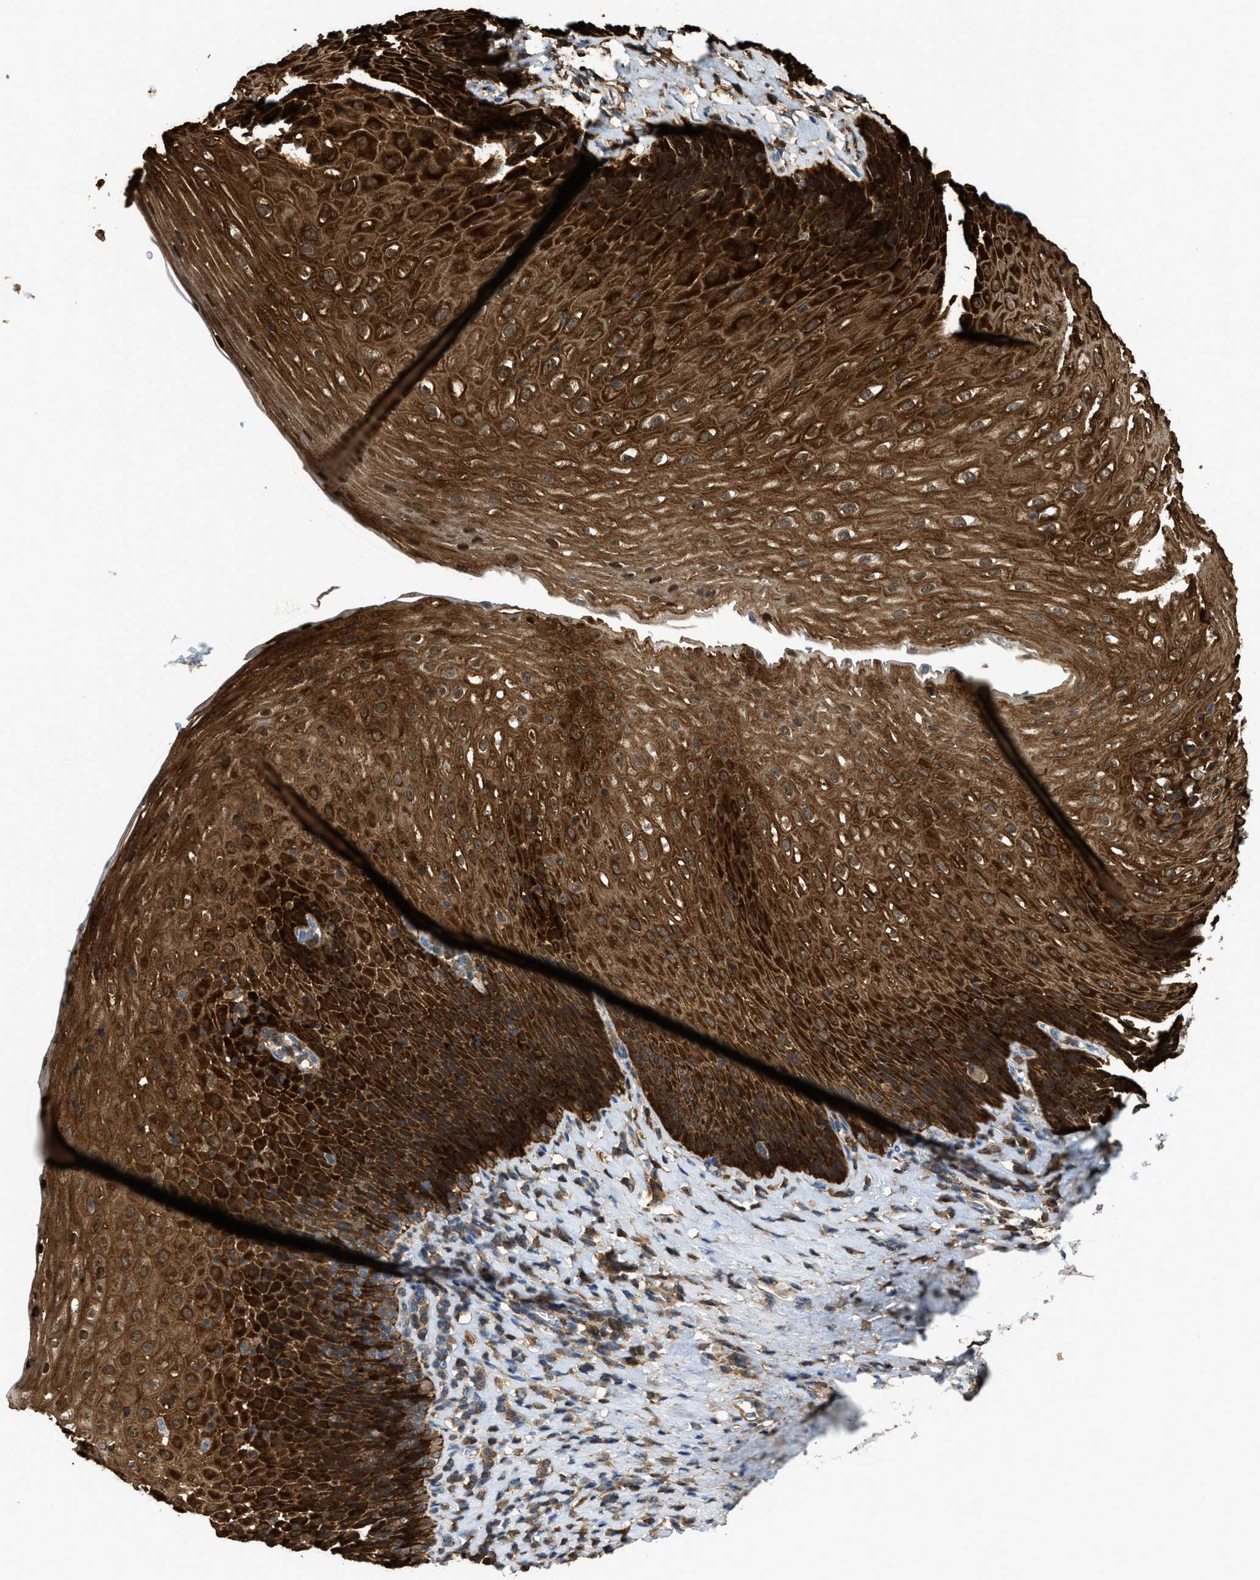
{"staining": {"intensity": "strong", "quantity": ">75%", "location": "cytoplasmic/membranous"}, "tissue": "esophagus", "cell_type": "Squamous epithelial cells", "image_type": "normal", "snomed": [{"axis": "morphology", "description": "Normal tissue, NOS"}, {"axis": "topography", "description": "Esophagus"}], "caption": "A brown stain highlights strong cytoplasmic/membranous expression of a protein in squamous epithelial cells of normal human esophagus. (IHC, brightfield microscopy, high magnification).", "gene": "SERPINB5", "patient": {"sex": "female", "age": 61}}